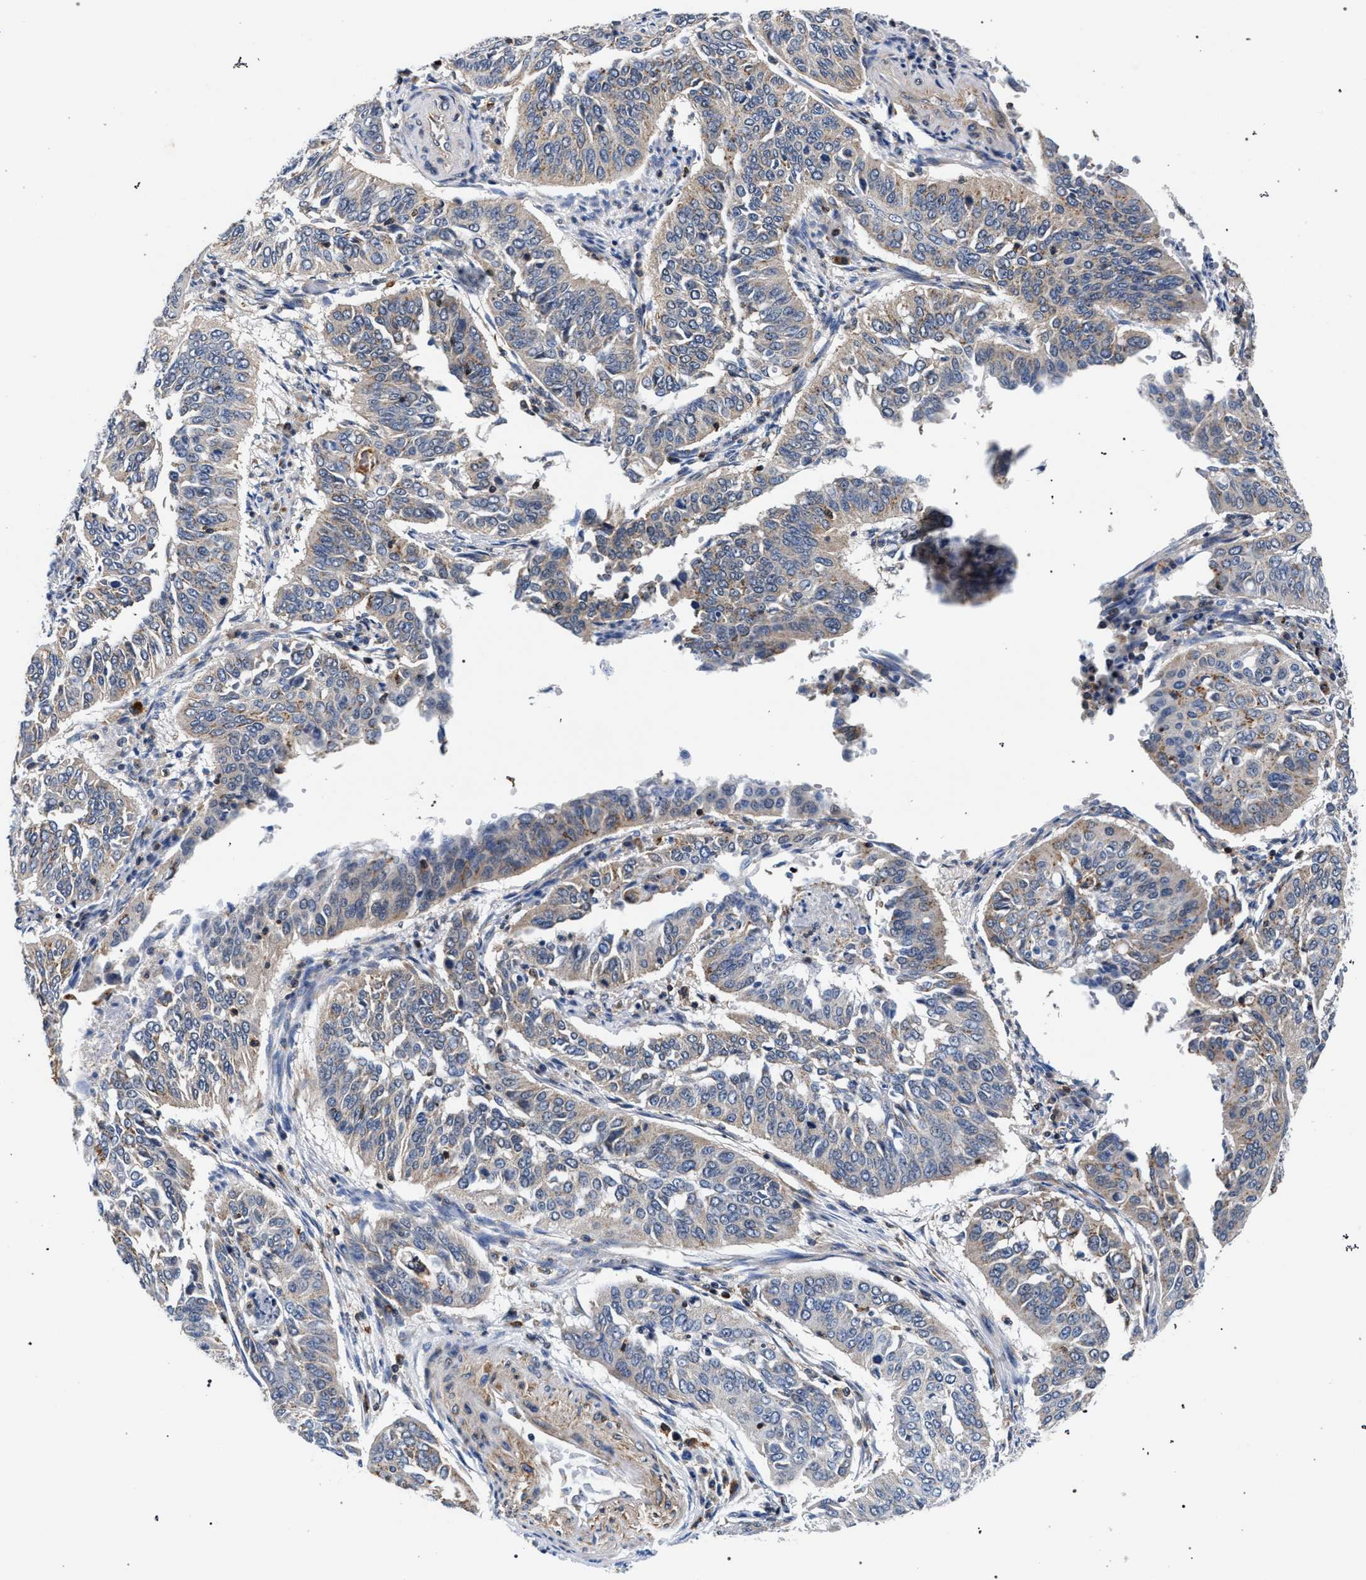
{"staining": {"intensity": "weak", "quantity": "<25%", "location": "cytoplasmic/membranous"}, "tissue": "cervical cancer", "cell_type": "Tumor cells", "image_type": "cancer", "snomed": [{"axis": "morphology", "description": "Normal tissue, NOS"}, {"axis": "morphology", "description": "Squamous cell carcinoma, NOS"}, {"axis": "topography", "description": "Cervix"}], "caption": "Image shows no significant protein staining in tumor cells of cervical cancer.", "gene": "LASP1", "patient": {"sex": "female", "age": 39}}